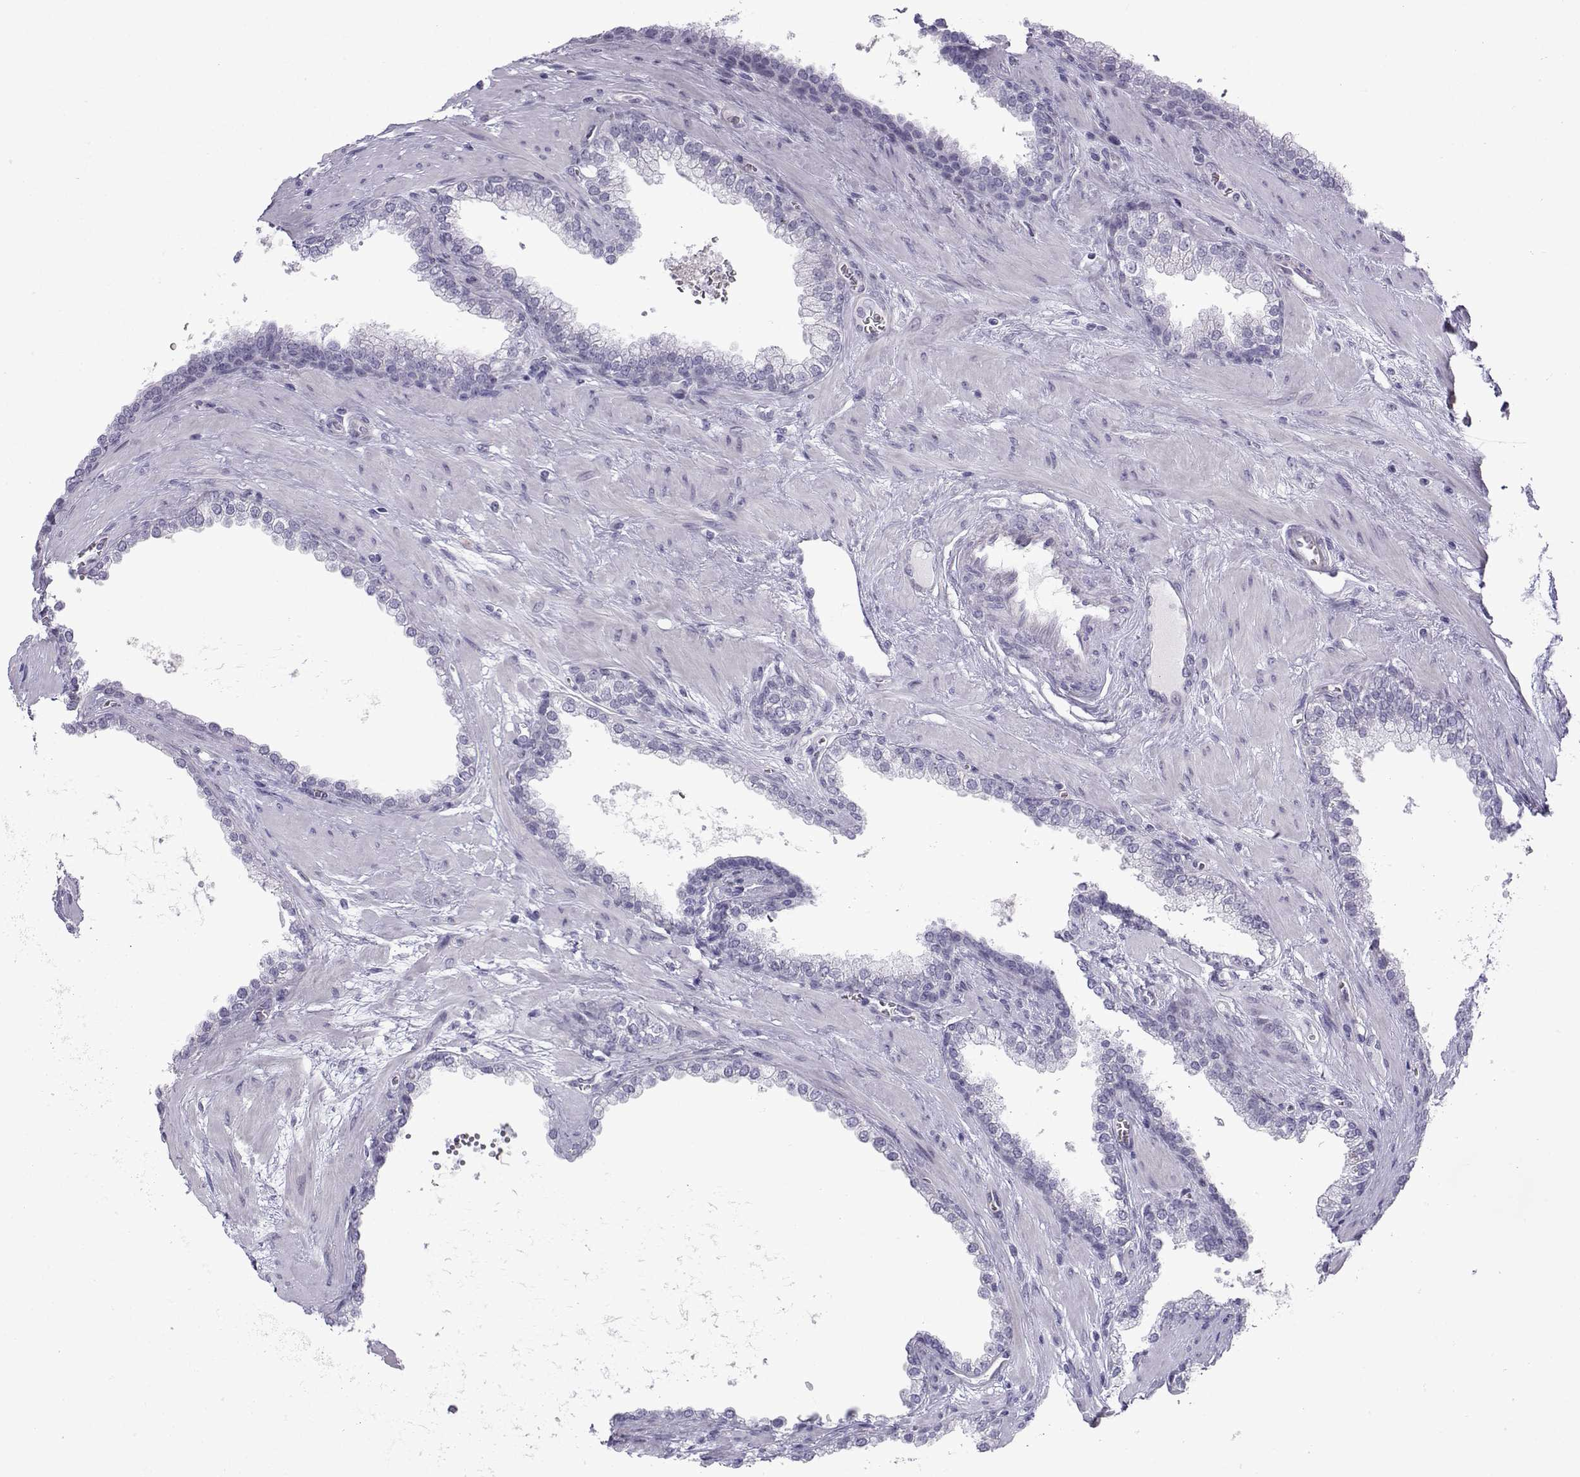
{"staining": {"intensity": "negative", "quantity": "none", "location": "none"}, "tissue": "prostate cancer", "cell_type": "Tumor cells", "image_type": "cancer", "snomed": [{"axis": "morphology", "description": "Adenocarcinoma, NOS"}, {"axis": "topography", "description": "Prostate"}], "caption": "Prostate adenocarcinoma stained for a protein using immunohistochemistry demonstrates no expression tumor cells.", "gene": "CFAP53", "patient": {"sex": "male", "age": 67}}